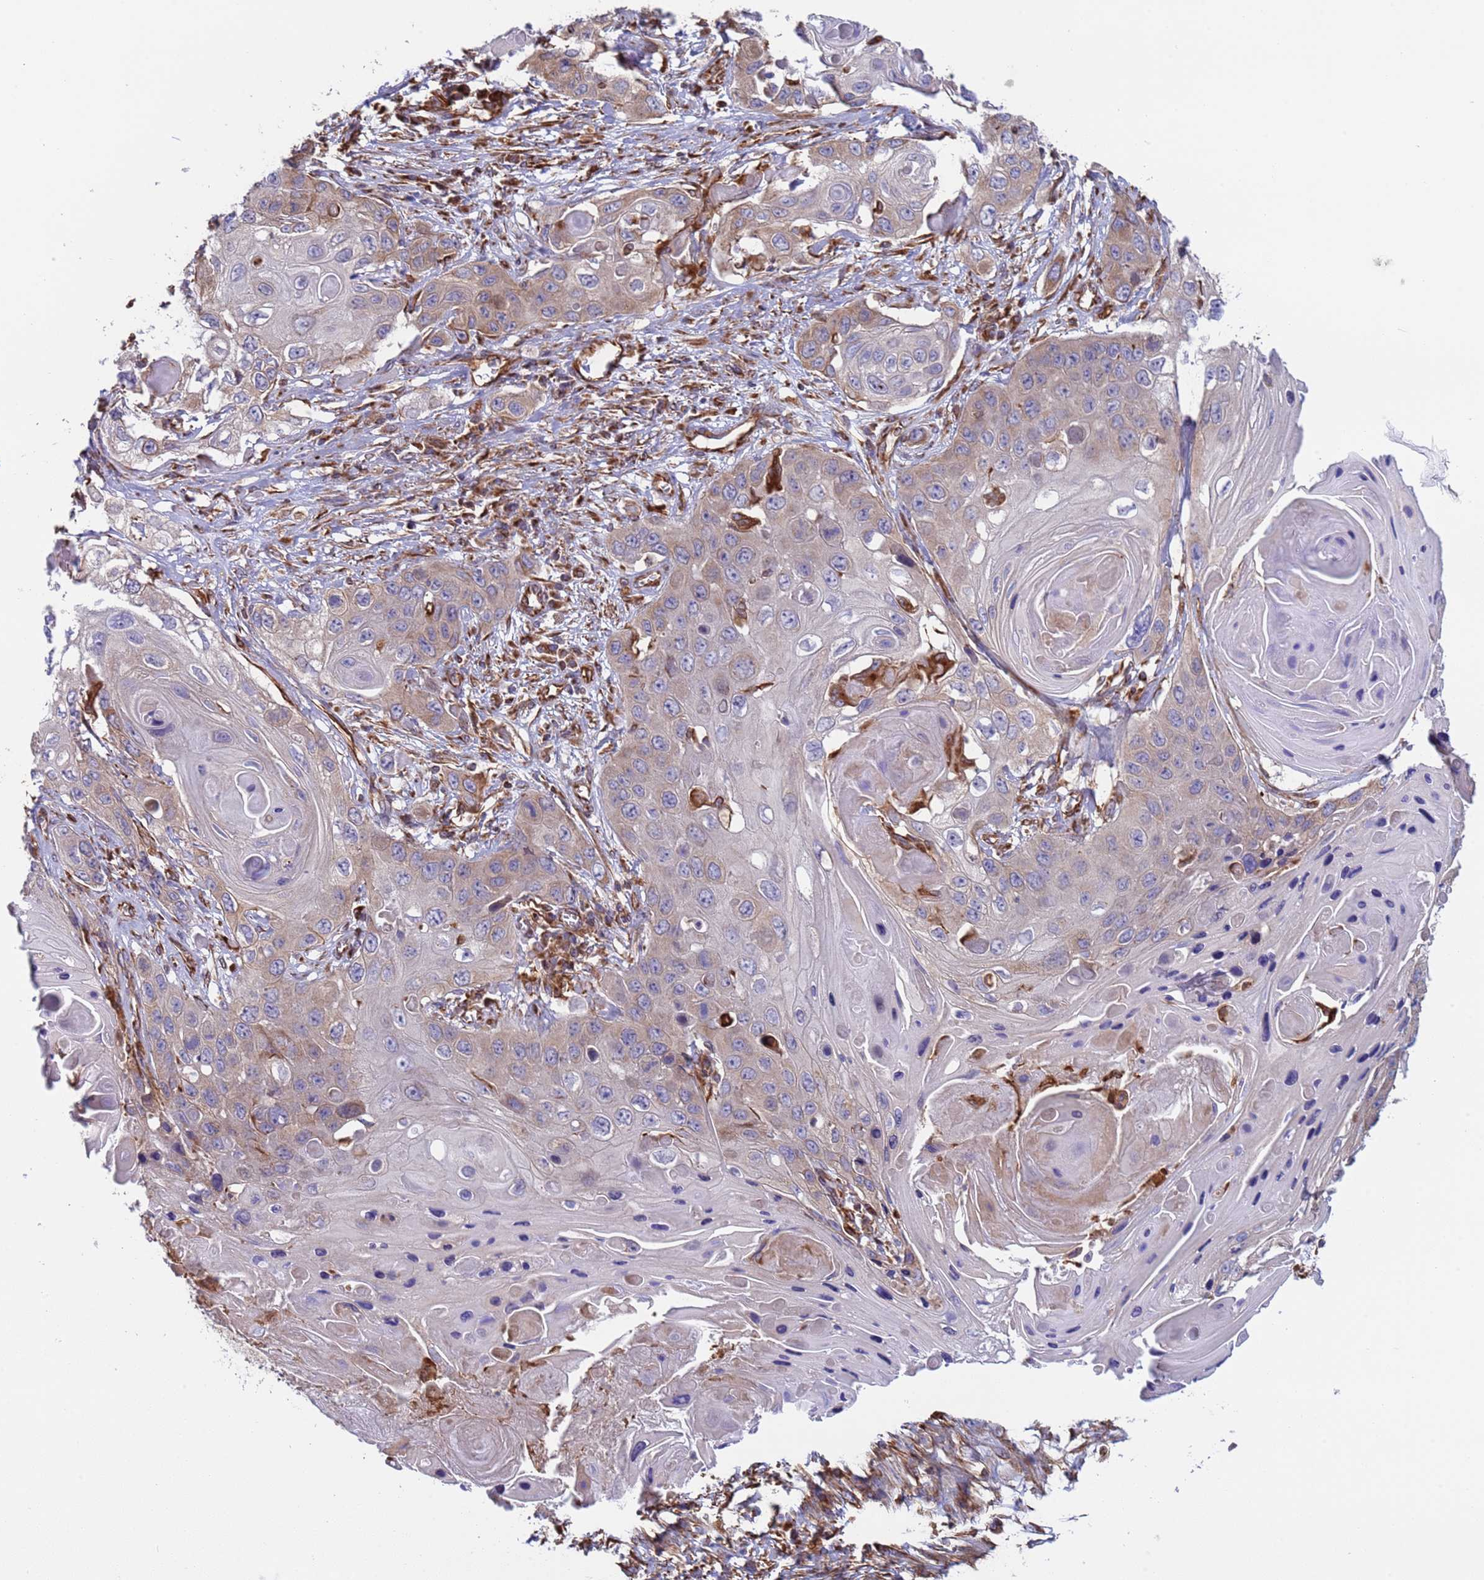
{"staining": {"intensity": "weak", "quantity": "25%-75%", "location": "cytoplasmic/membranous"}, "tissue": "skin cancer", "cell_type": "Tumor cells", "image_type": "cancer", "snomed": [{"axis": "morphology", "description": "Squamous cell carcinoma, NOS"}, {"axis": "topography", "description": "Skin"}], "caption": "Weak cytoplasmic/membranous expression is appreciated in about 25%-75% of tumor cells in skin cancer.", "gene": "NUDT12", "patient": {"sex": "male", "age": 55}}